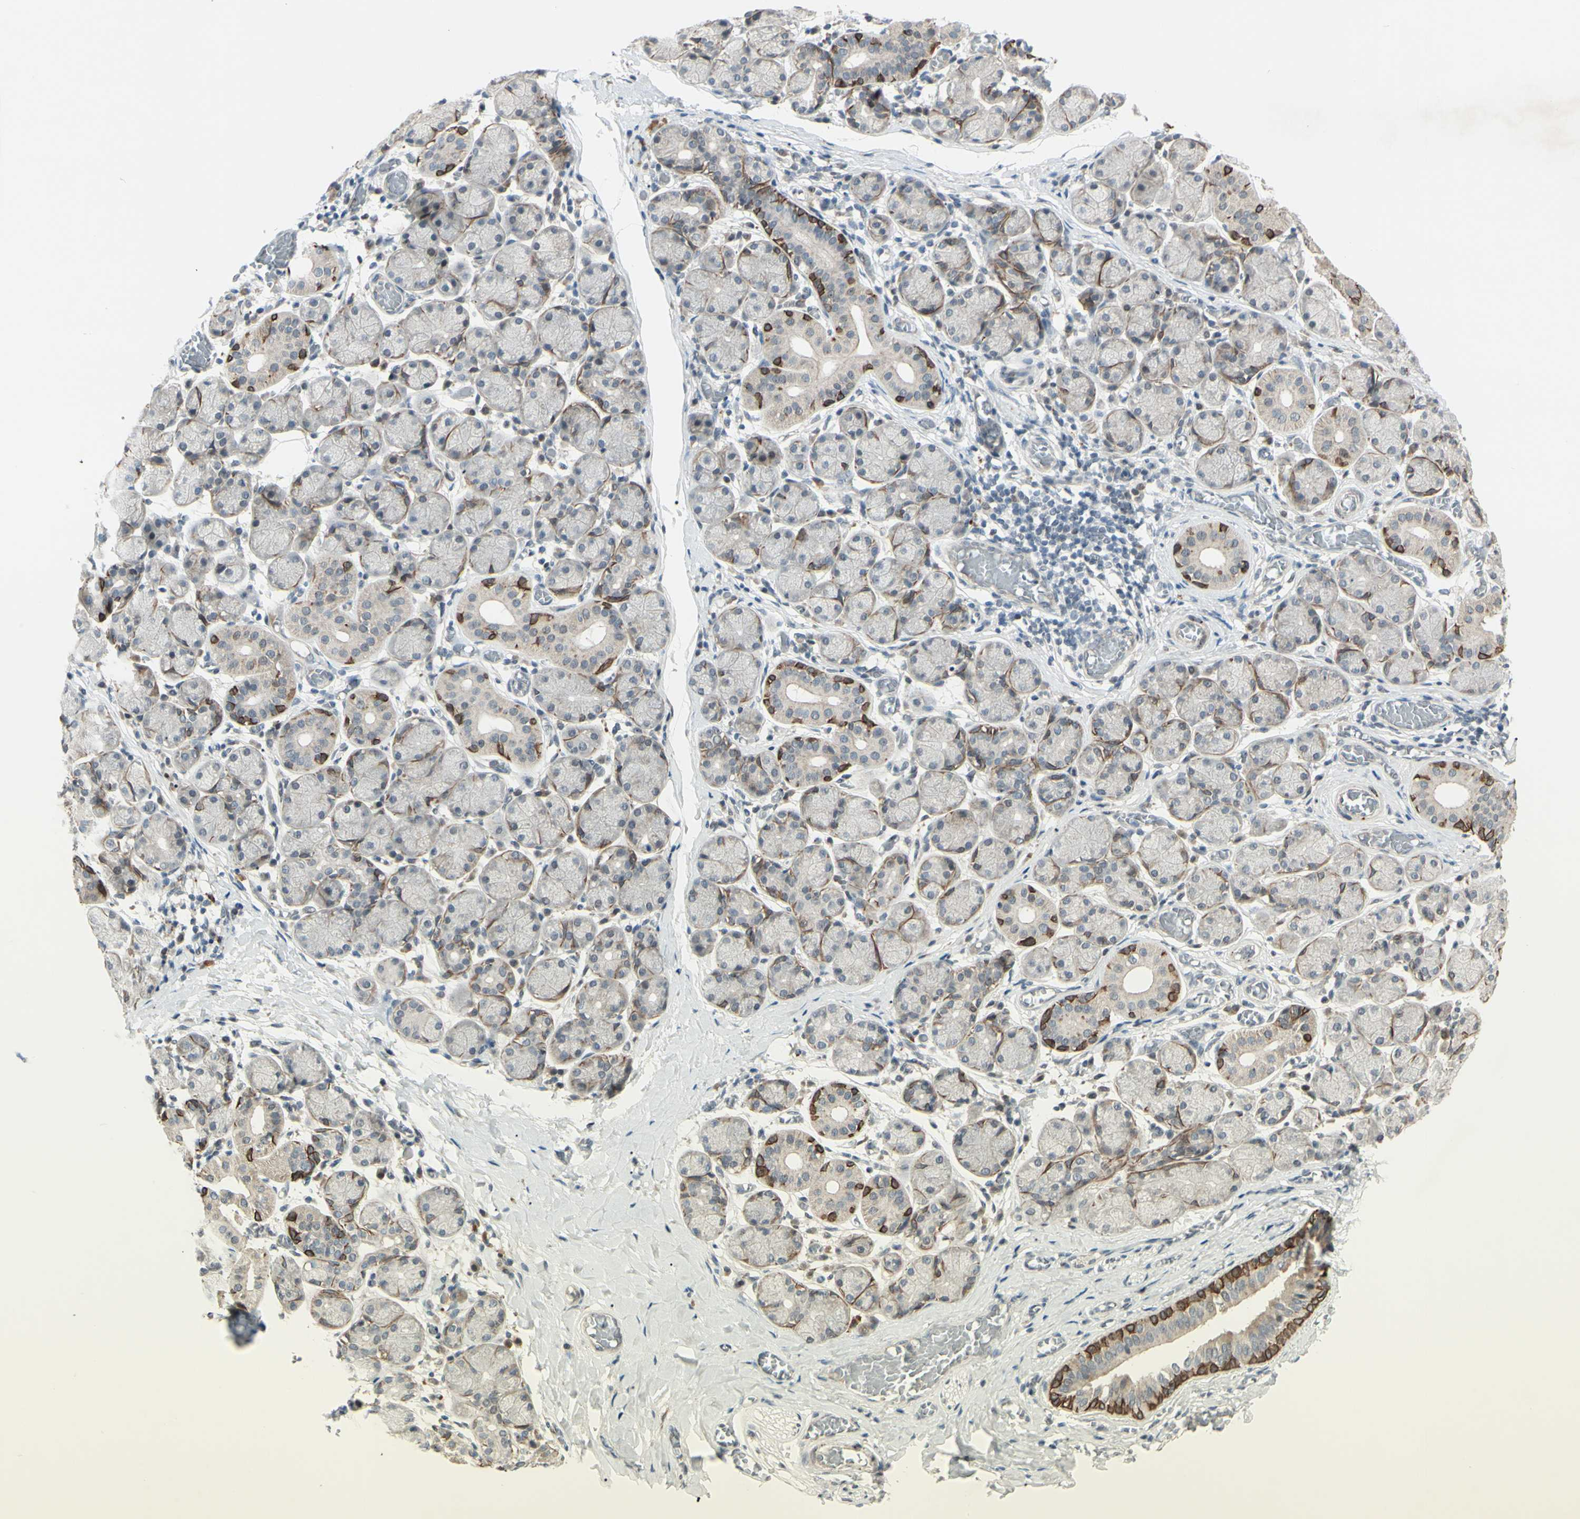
{"staining": {"intensity": "negative", "quantity": "none", "location": "none"}, "tissue": "salivary gland", "cell_type": "Glandular cells", "image_type": "normal", "snomed": [{"axis": "morphology", "description": "Normal tissue, NOS"}, {"axis": "topography", "description": "Salivary gland"}], "caption": "Glandular cells are negative for protein expression in normal human salivary gland. (DAB (3,3'-diaminobenzidine) IHC with hematoxylin counter stain).", "gene": "FGFR2", "patient": {"sex": "female", "age": 24}}